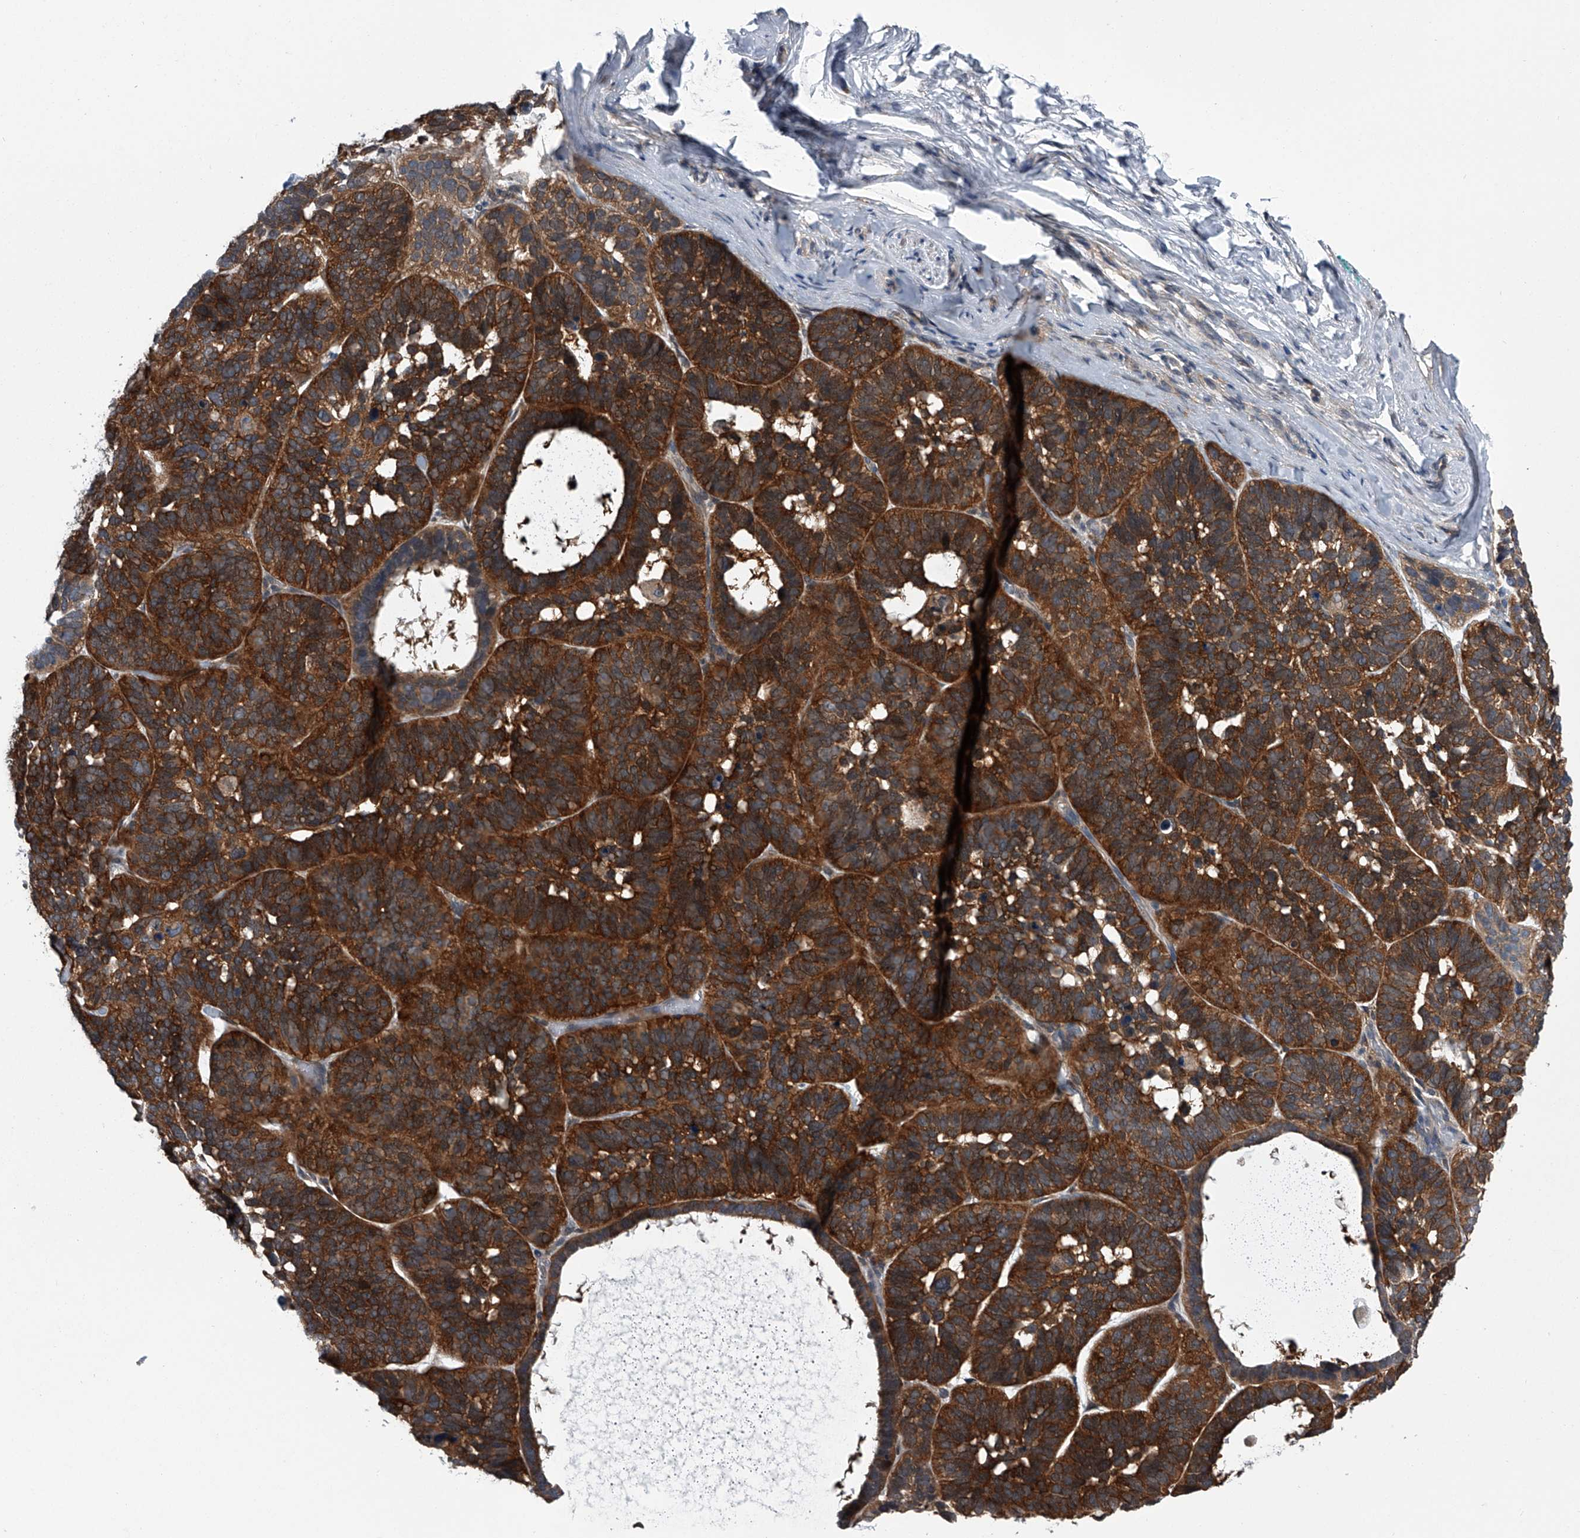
{"staining": {"intensity": "strong", "quantity": ">75%", "location": "cytoplasmic/membranous"}, "tissue": "skin cancer", "cell_type": "Tumor cells", "image_type": "cancer", "snomed": [{"axis": "morphology", "description": "Basal cell carcinoma"}, {"axis": "topography", "description": "Skin"}], "caption": "Skin cancer was stained to show a protein in brown. There is high levels of strong cytoplasmic/membranous staining in about >75% of tumor cells.", "gene": "PPP2R5D", "patient": {"sex": "male", "age": 62}}